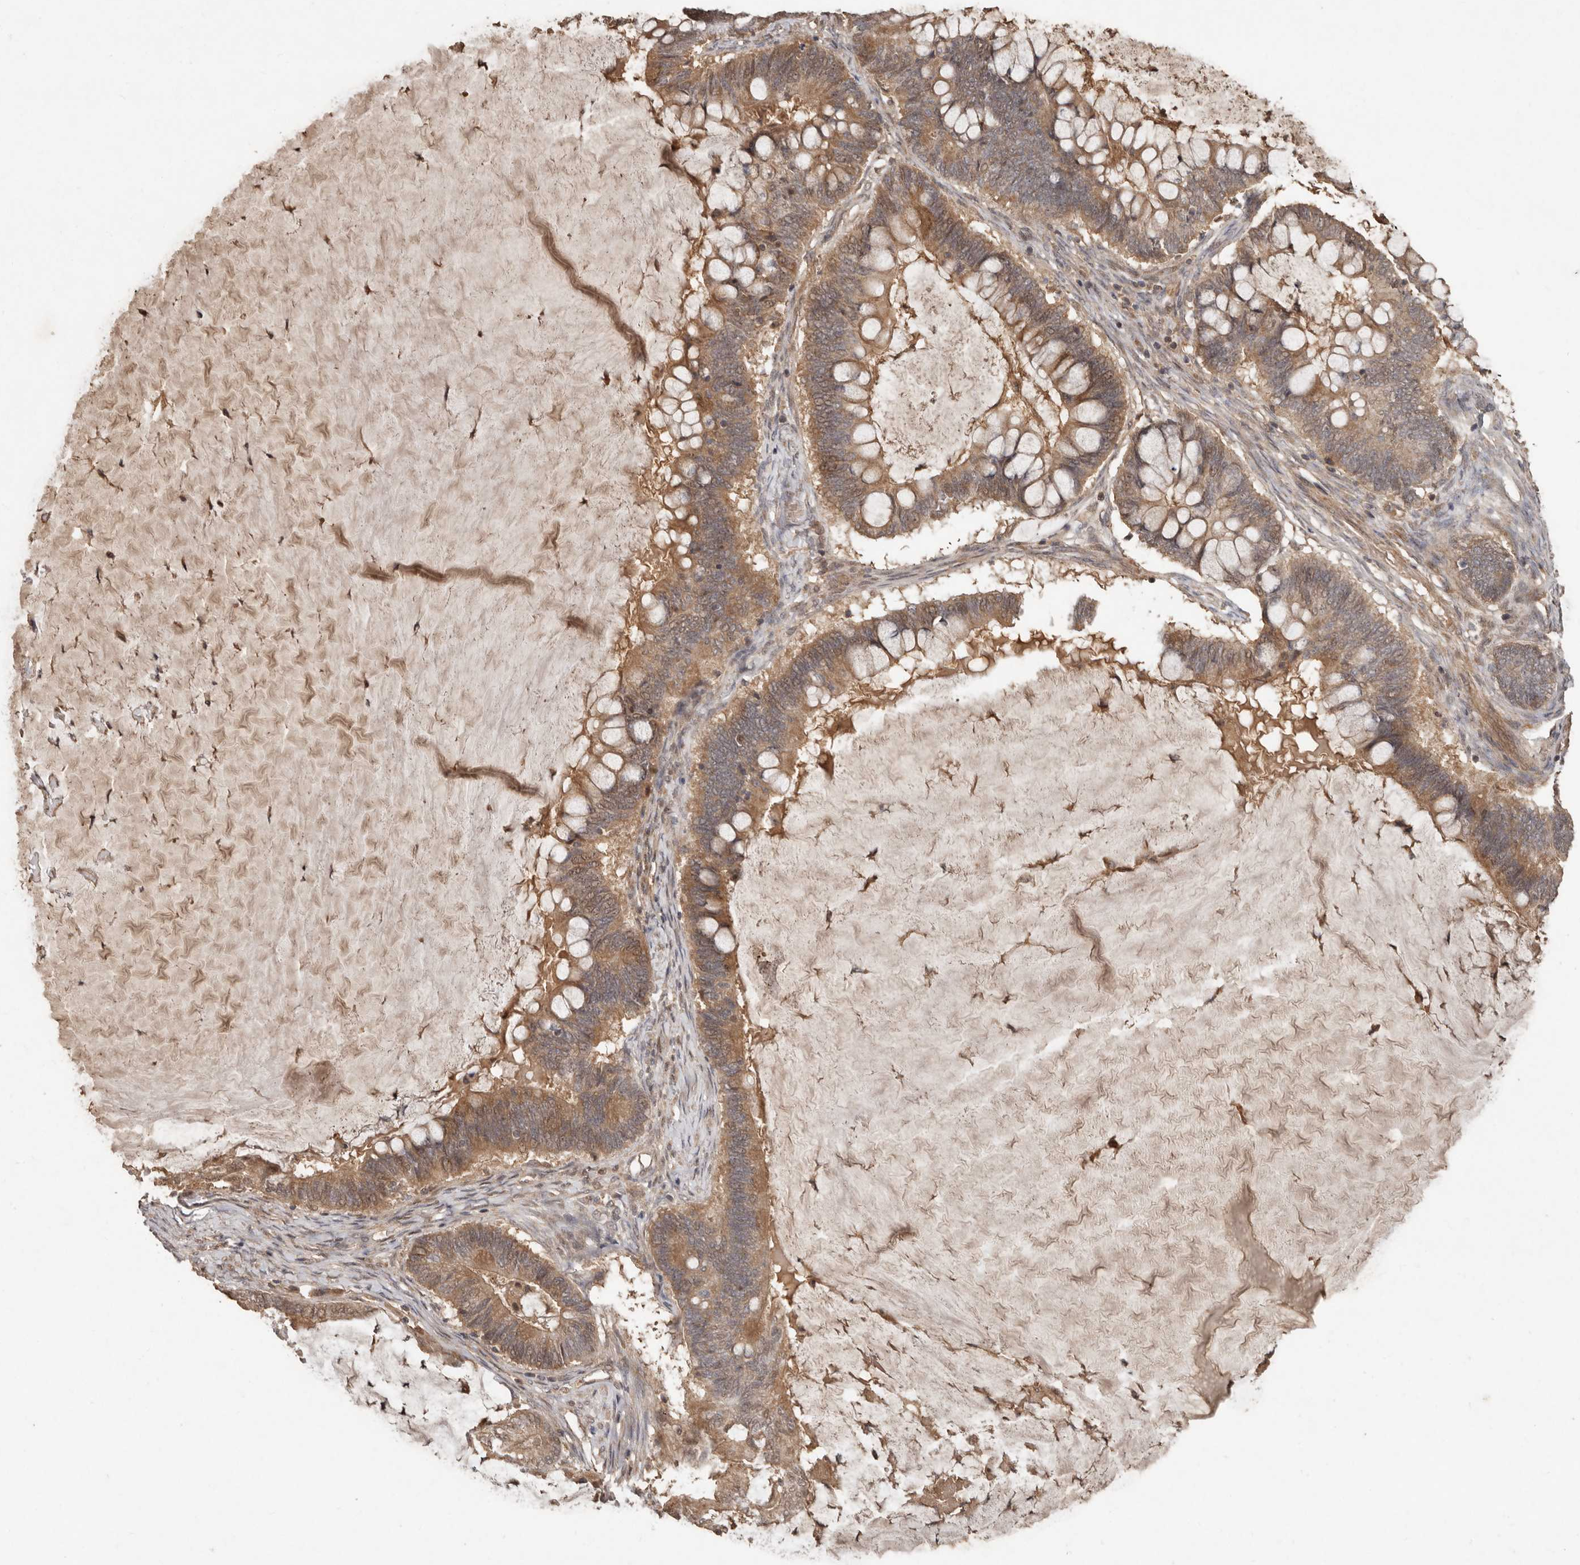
{"staining": {"intensity": "moderate", "quantity": ">75%", "location": "cytoplasmic/membranous"}, "tissue": "ovarian cancer", "cell_type": "Tumor cells", "image_type": "cancer", "snomed": [{"axis": "morphology", "description": "Cystadenocarcinoma, mucinous, NOS"}, {"axis": "topography", "description": "Ovary"}], "caption": "An immunohistochemistry image of tumor tissue is shown. Protein staining in brown highlights moderate cytoplasmic/membranous positivity in ovarian cancer within tumor cells.", "gene": "KIF26B", "patient": {"sex": "female", "age": 61}}